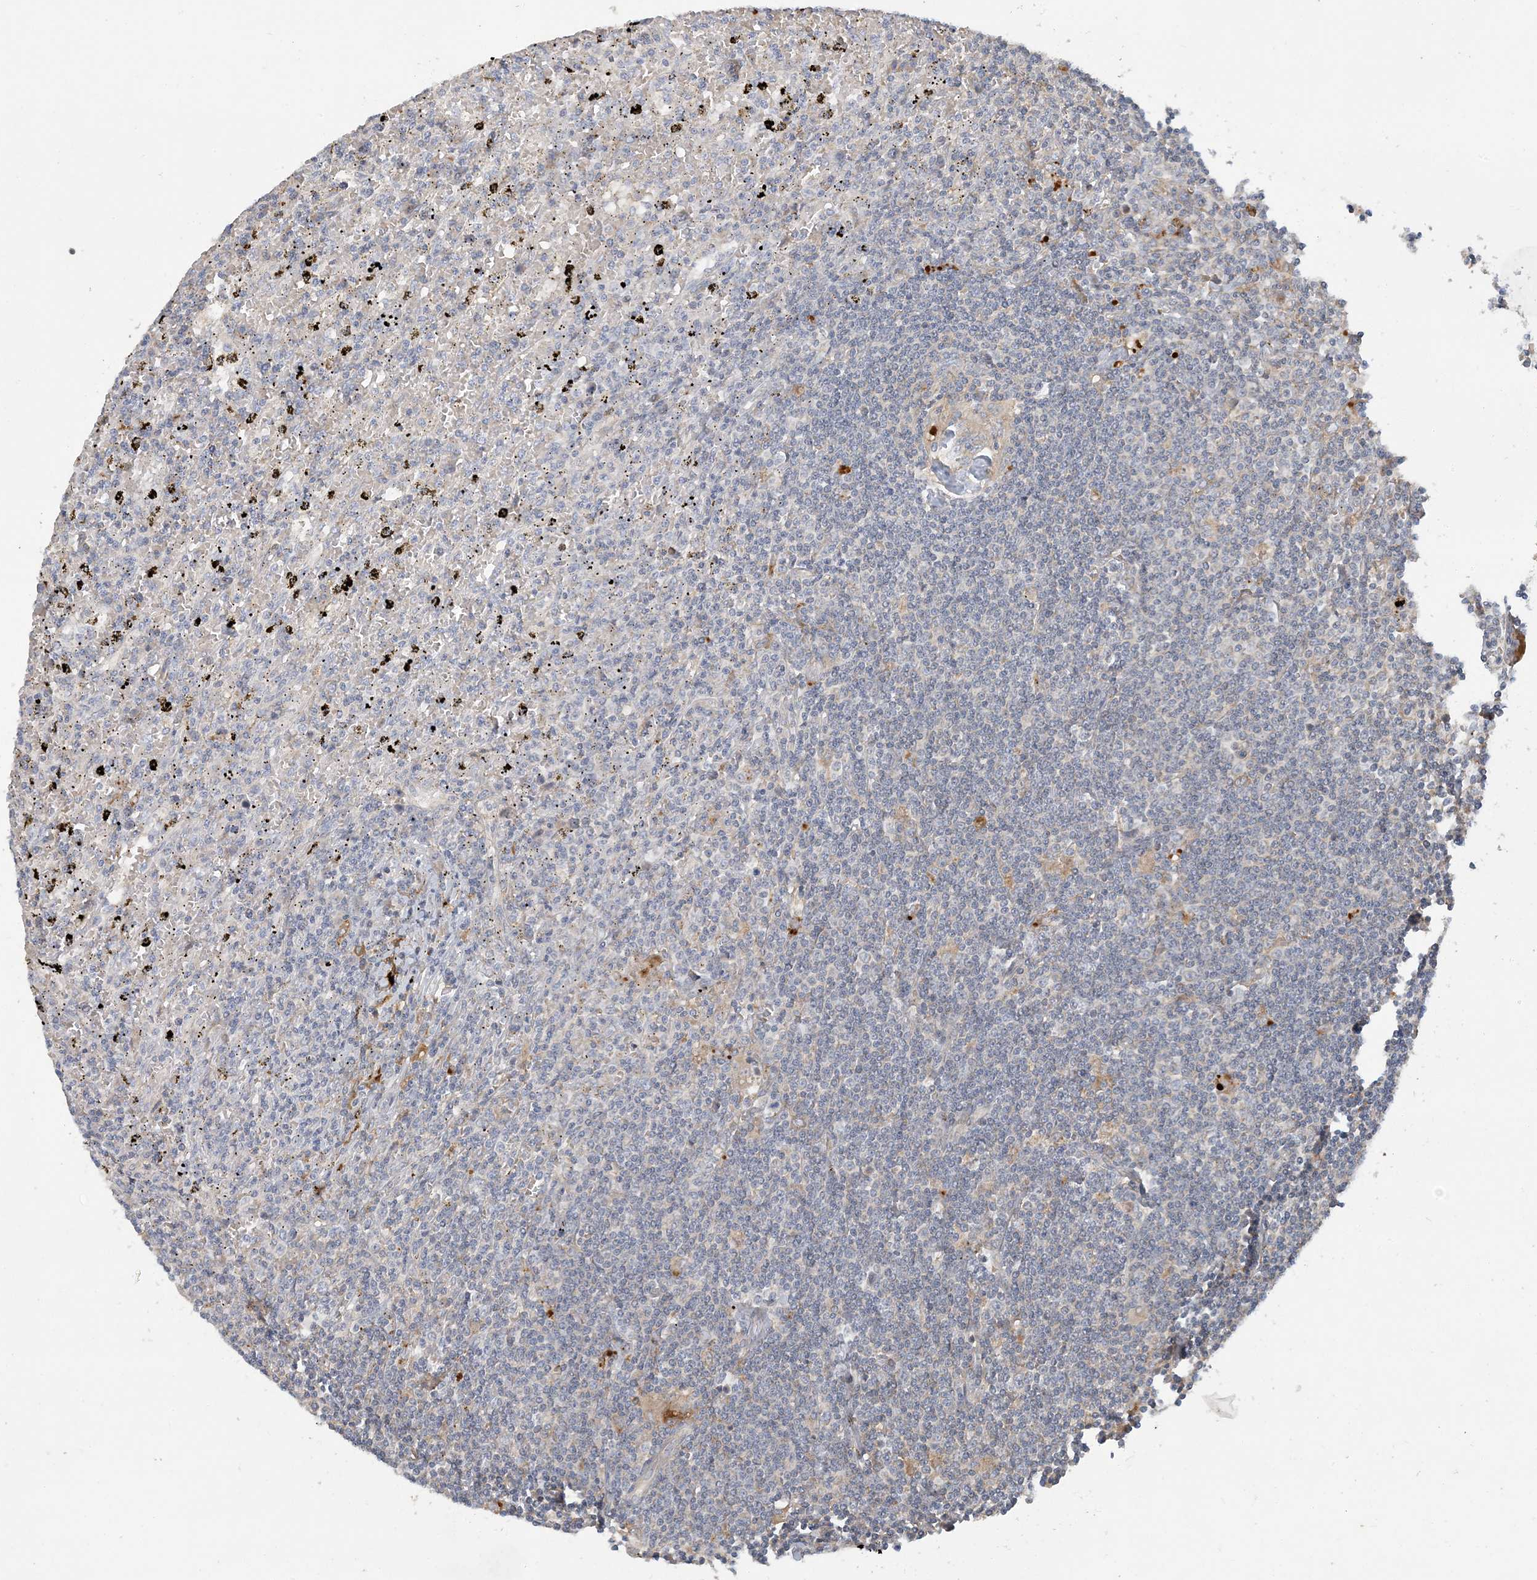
{"staining": {"intensity": "negative", "quantity": "none", "location": "none"}, "tissue": "lymphoma", "cell_type": "Tumor cells", "image_type": "cancer", "snomed": [{"axis": "morphology", "description": "Malignant lymphoma, non-Hodgkin's type, Low grade"}, {"axis": "topography", "description": "Spleen"}], "caption": "A high-resolution micrograph shows immunohistochemistry staining of malignant lymphoma, non-Hodgkin's type (low-grade), which exhibits no significant positivity in tumor cells. Brightfield microscopy of immunohistochemistry (IHC) stained with DAB (3,3'-diaminobenzidine) (brown) and hematoxylin (blue), captured at high magnification.", "gene": "LTN1", "patient": {"sex": "male", "age": 76}}